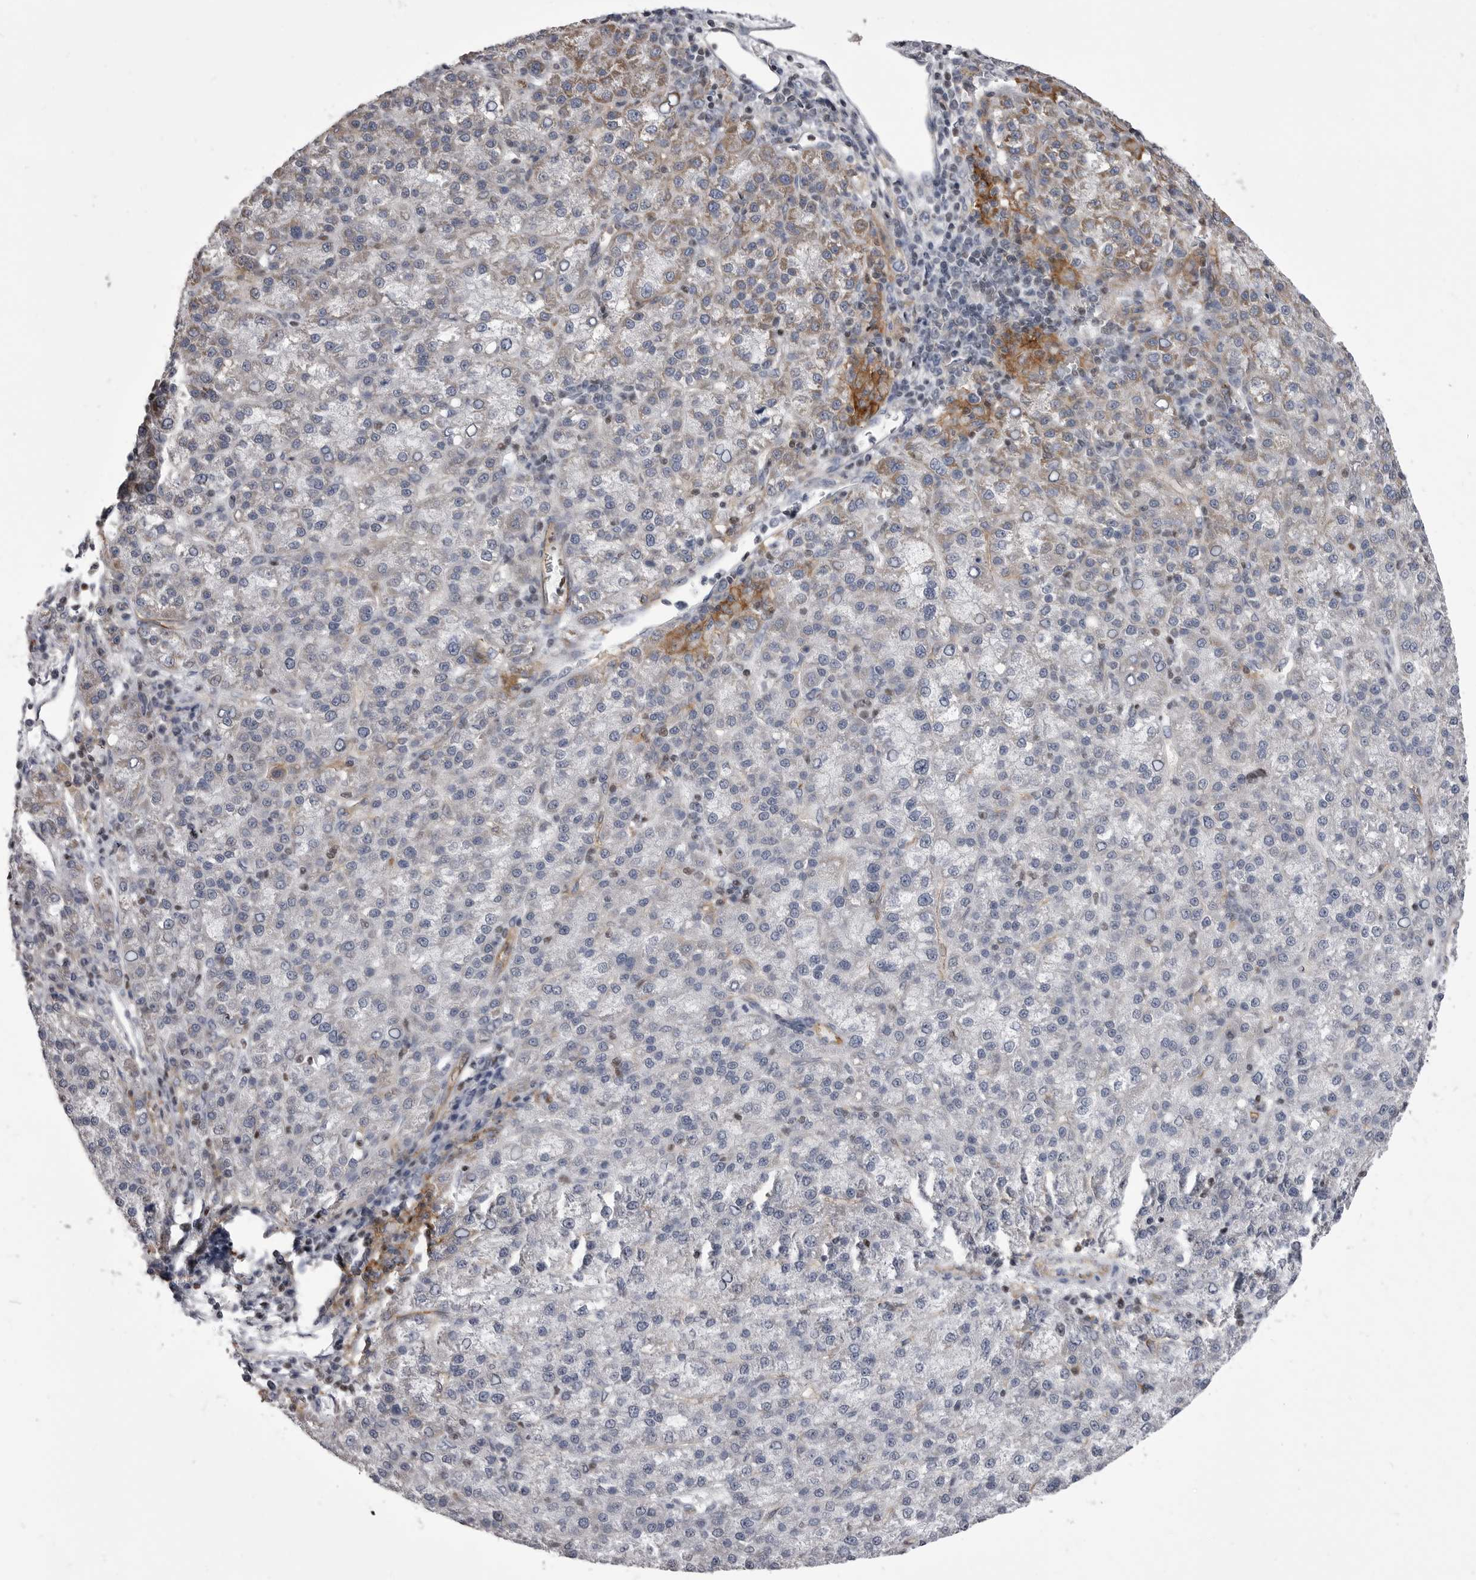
{"staining": {"intensity": "negative", "quantity": "none", "location": "none"}, "tissue": "liver cancer", "cell_type": "Tumor cells", "image_type": "cancer", "snomed": [{"axis": "morphology", "description": "Carcinoma, Hepatocellular, NOS"}, {"axis": "topography", "description": "Liver"}], "caption": "Micrograph shows no protein positivity in tumor cells of liver cancer (hepatocellular carcinoma) tissue.", "gene": "OPLAH", "patient": {"sex": "female", "age": 58}}